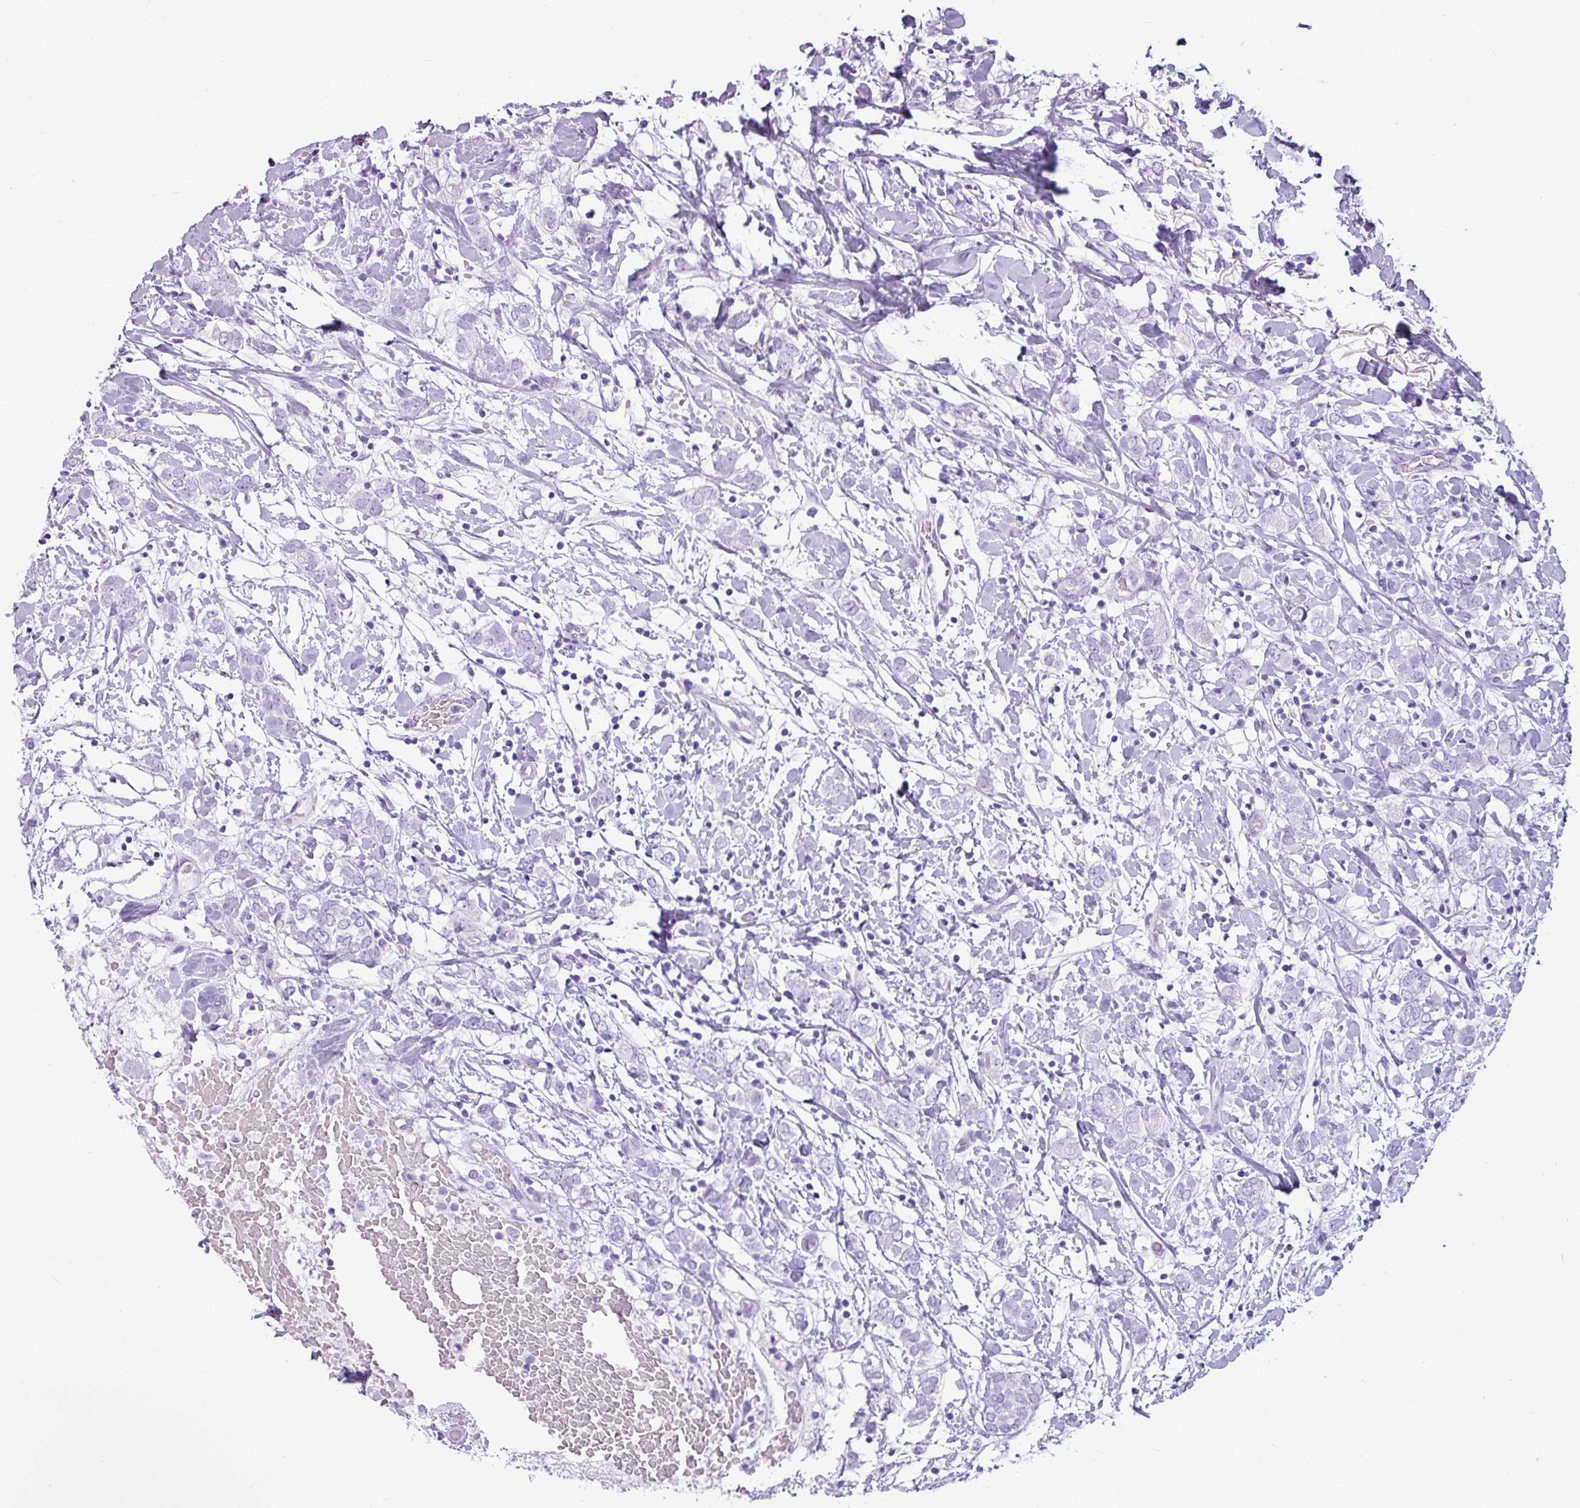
{"staining": {"intensity": "negative", "quantity": "none", "location": "none"}, "tissue": "breast cancer", "cell_type": "Tumor cells", "image_type": "cancer", "snomed": [{"axis": "morphology", "description": "Normal tissue, NOS"}, {"axis": "morphology", "description": "Lobular carcinoma"}, {"axis": "topography", "description": "Breast"}], "caption": "Immunohistochemistry (IHC) histopathology image of human breast cancer stained for a protein (brown), which shows no expression in tumor cells.", "gene": "AMY1B", "patient": {"sex": "female", "age": 47}}